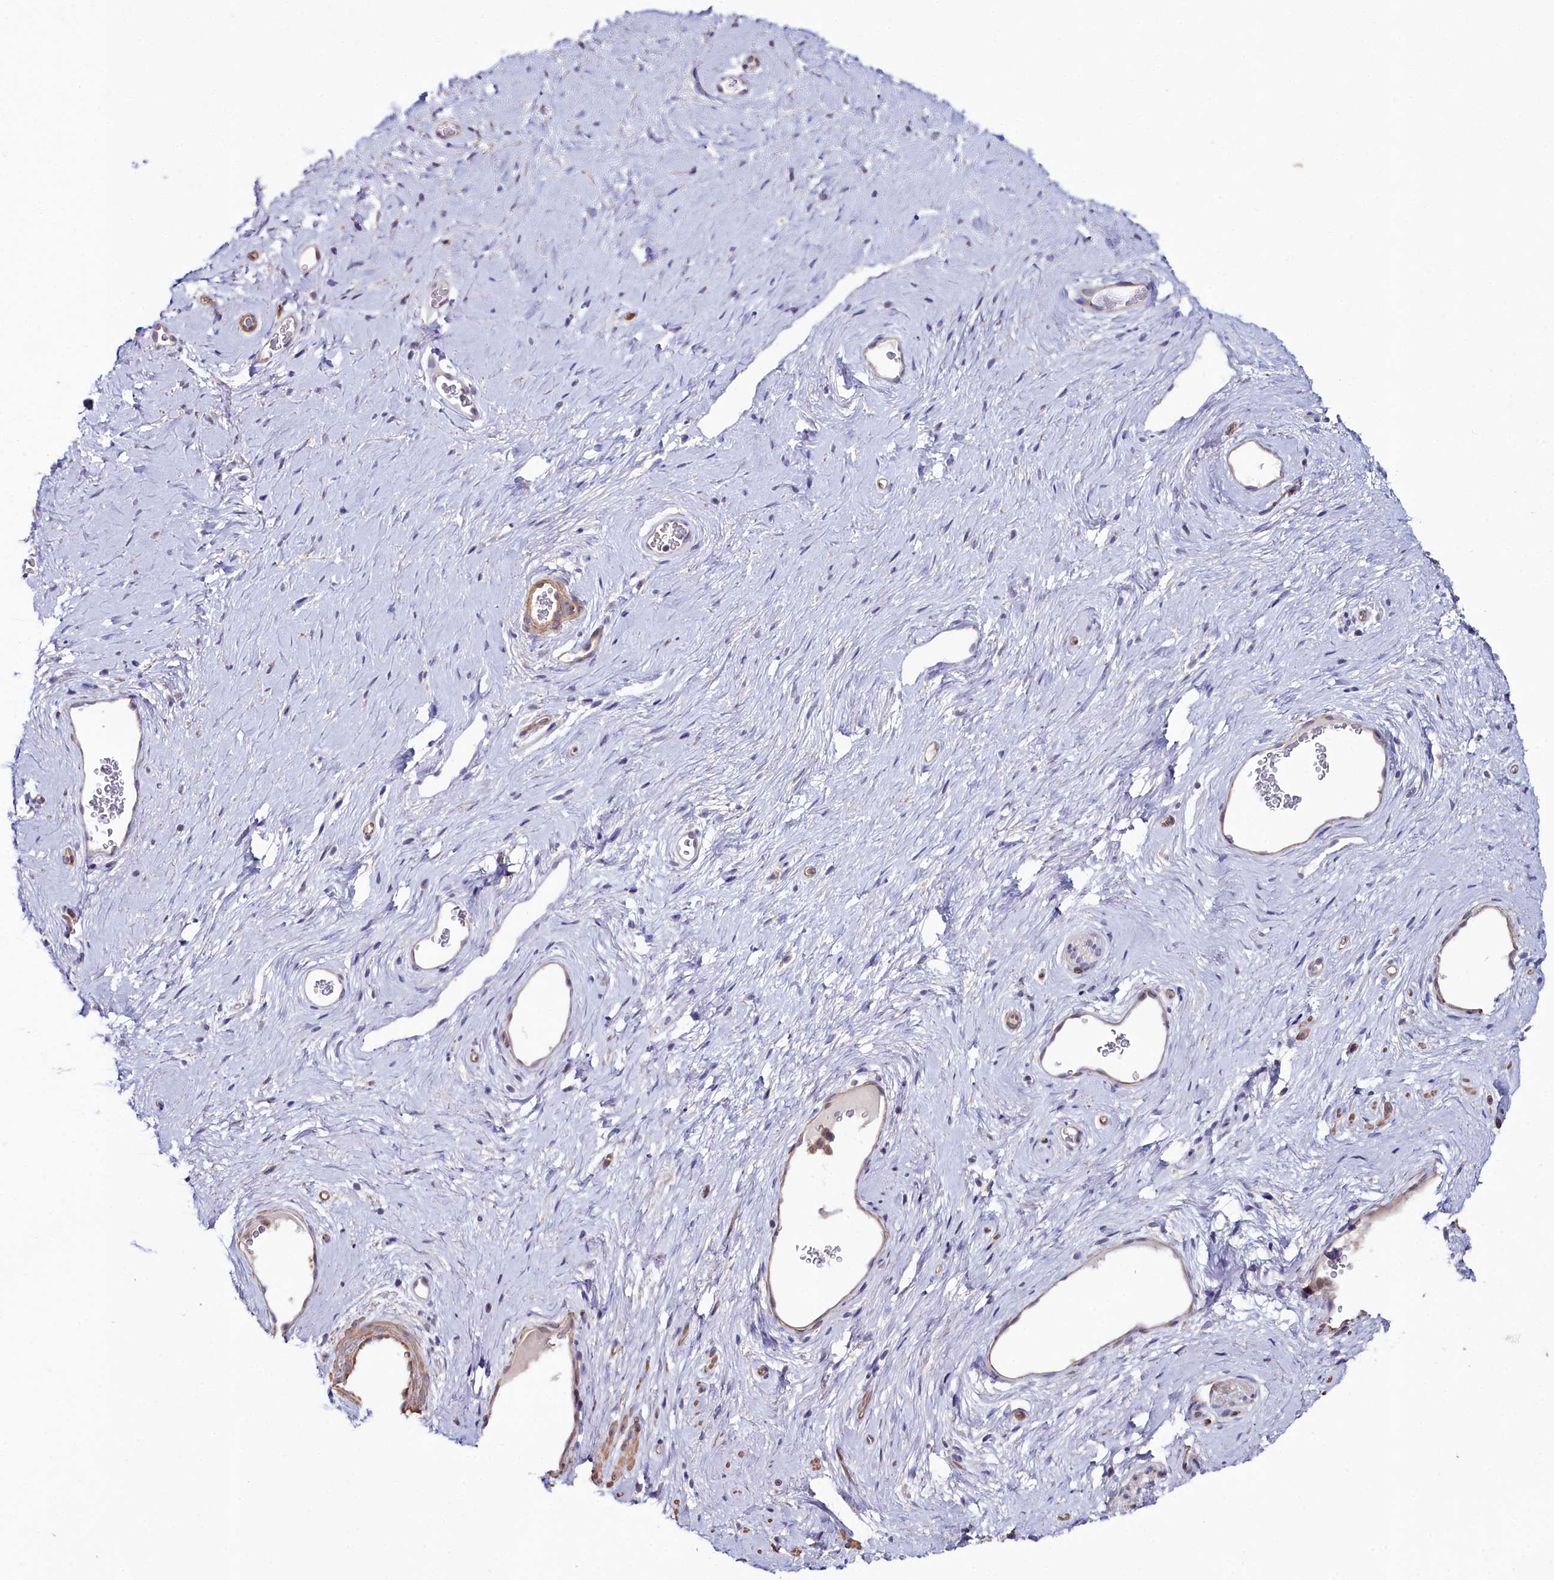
{"staining": {"intensity": "moderate", "quantity": "25%-75%", "location": "cytoplasmic/membranous,nuclear"}, "tissue": "soft tissue", "cell_type": "Fibroblasts", "image_type": "normal", "snomed": [{"axis": "morphology", "description": "Normal tissue, NOS"}, {"axis": "morphology", "description": "Adenocarcinoma, NOS"}, {"axis": "topography", "description": "Rectum"}, {"axis": "topography", "description": "Vagina"}, {"axis": "topography", "description": "Peripheral nerve tissue"}], "caption": "Protein expression analysis of unremarkable soft tissue displays moderate cytoplasmic/membranous,nuclear staining in approximately 25%-75% of fibroblasts. The protein is shown in brown color, while the nuclei are stained blue.", "gene": "C4orf19", "patient": {"sex": "female", "age": 71}}